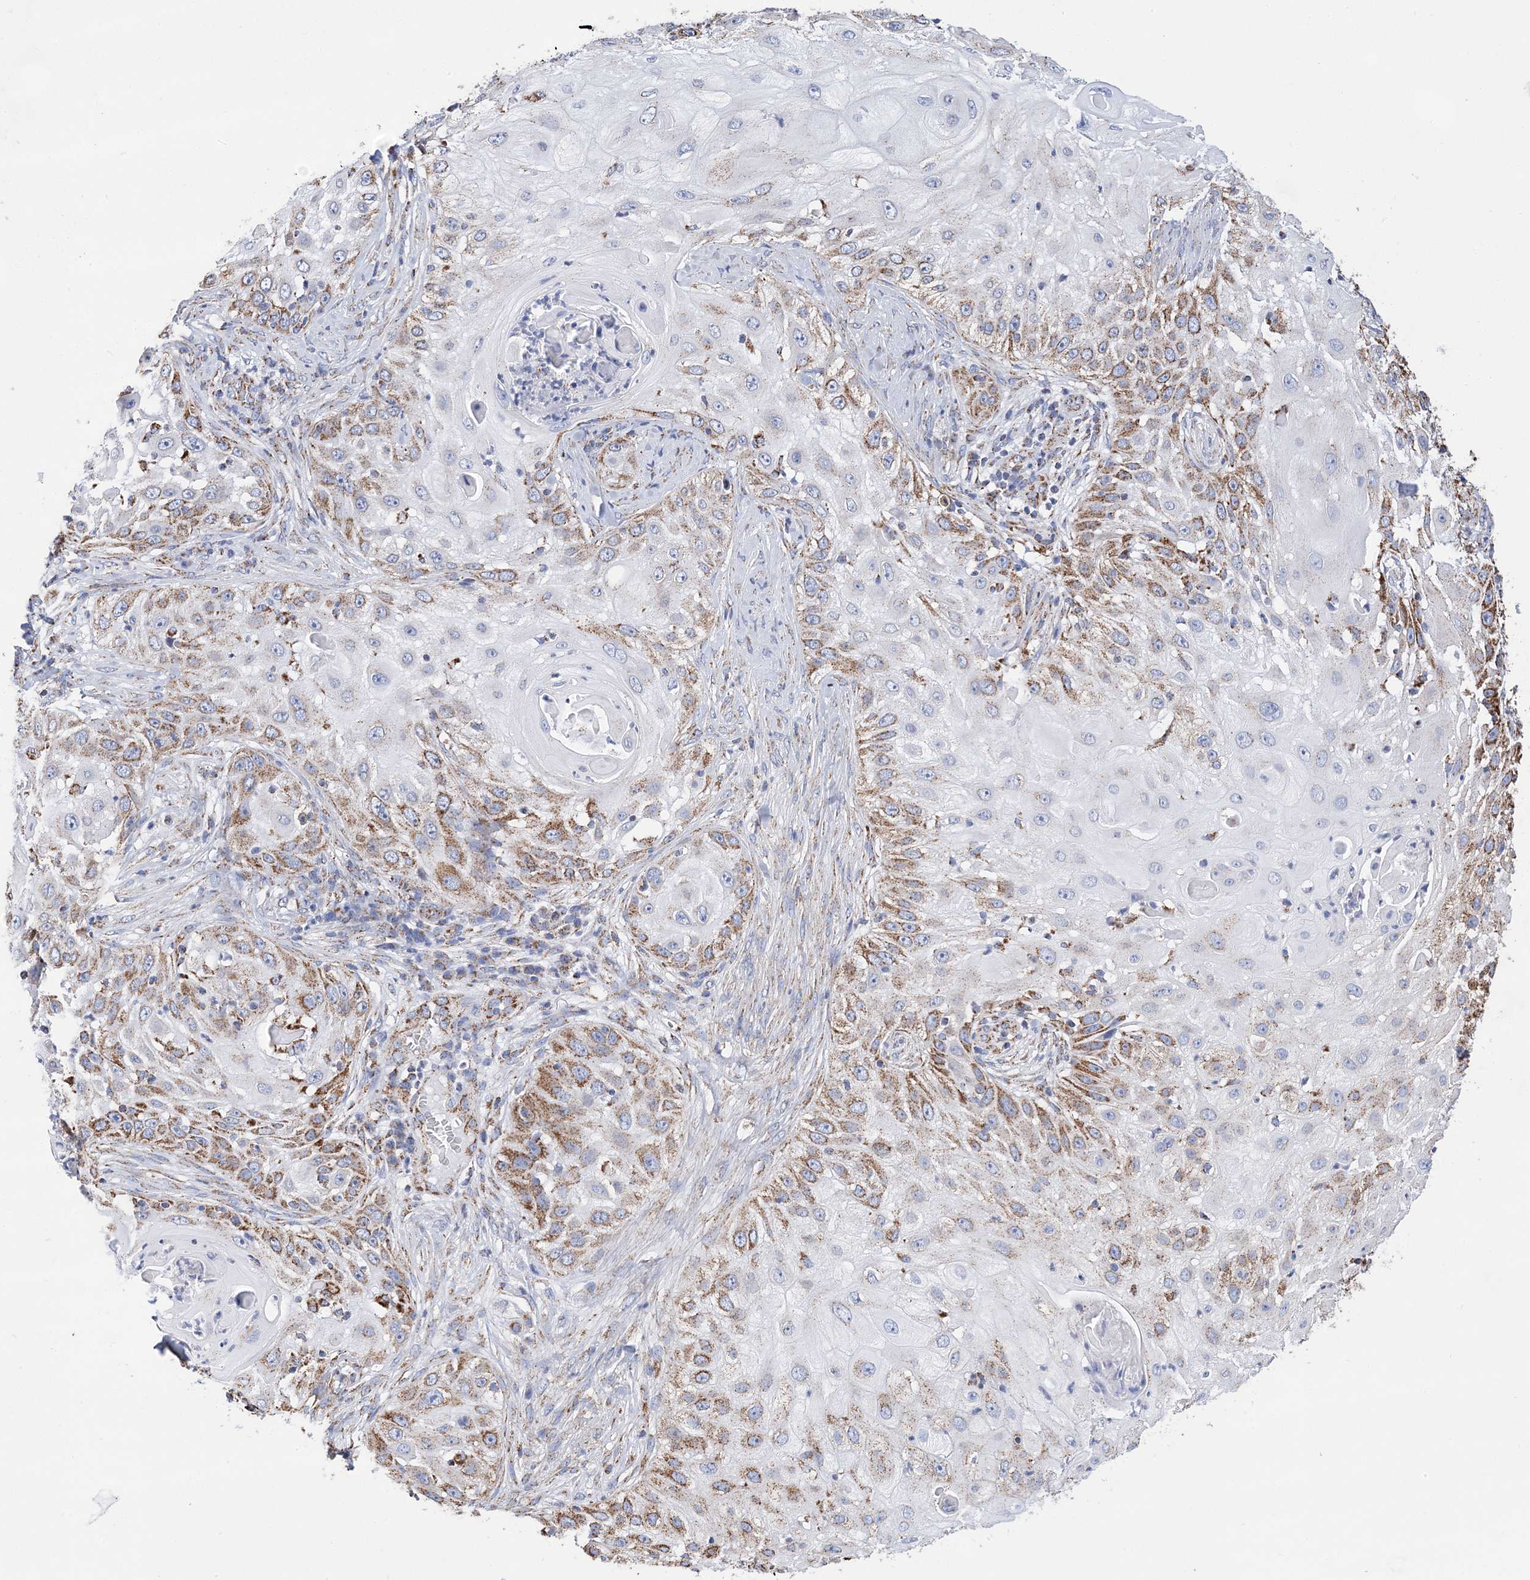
{"staining": {"intensity": "moderate", "quantity": "25%-75%", "location": "cytoplasmic/membranous"}, "tissue": "skin cancer", "cell_type": "Tumor cells", "image_type": "cancer", "snomed": [{"axis": "morphology", "description": "Squamous cell carcinoma, NOS"}, {"axis": "topography", "description": "Skin"}], "caption": "This is a histology image of immunohistochemistry staining of skin cancer, which shows moderate expression in the cytoplasmic/membranous of tumor cells.", "gene": "ACOT9", "patient": {"sex": "female", "age": 44}}